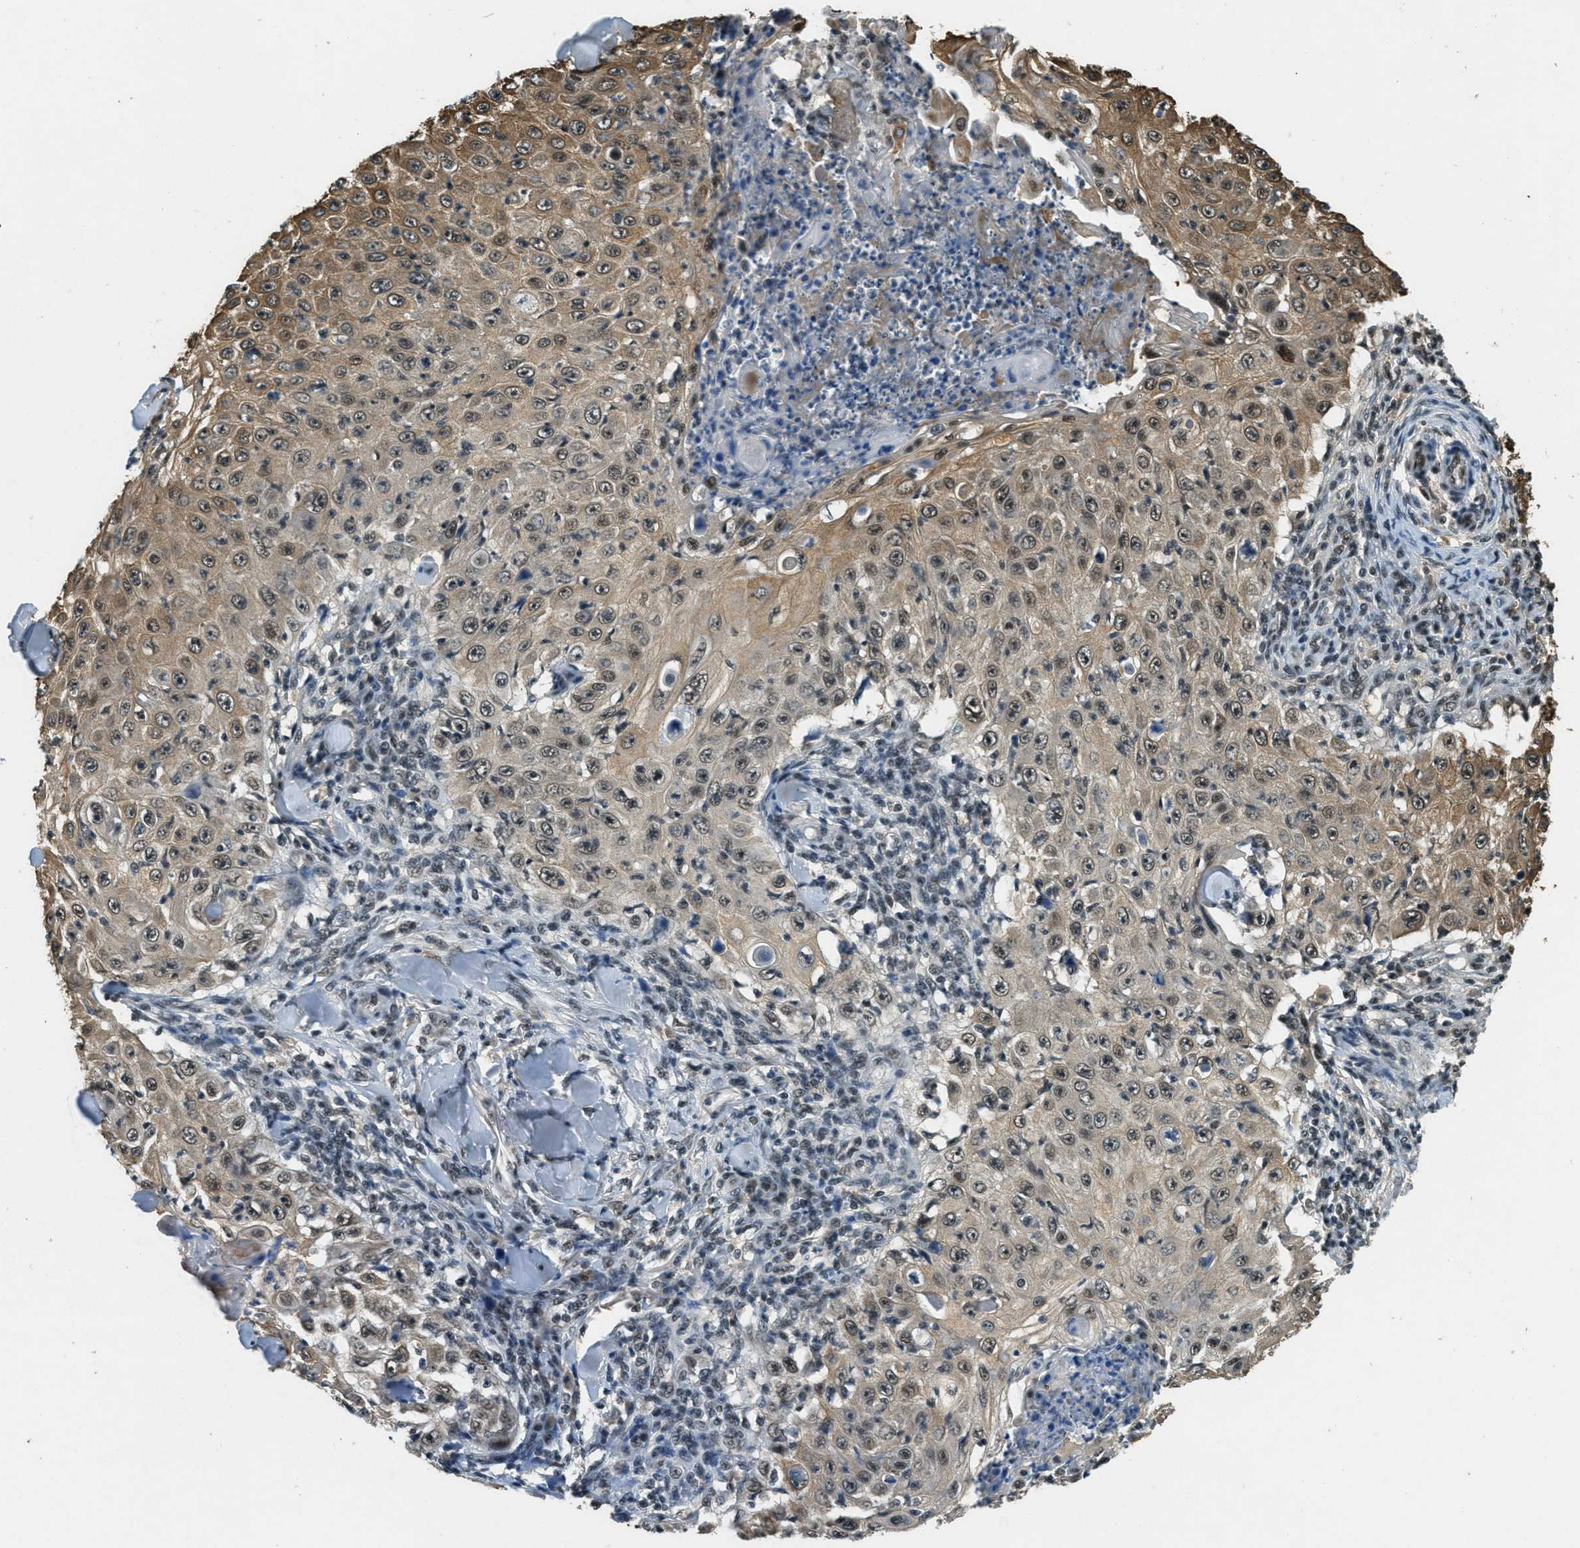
{"staining": {"intensity": "moderate", "quantity": ">75%", "location": "cytoplasmic/membranous,nuclear"}, "tissue": "skin cancer", "cell_type": "Tumor cells", "image_type": "cancer", "snomed": [{"axis": "morphology", "description": "Squamous cell carcinoma, NOS"}, {"axis": "topography", "description": "Skin"}], "caption": "Protein staining by immunohistochemistry (IHC) displays moderate cytoplasmic/membranous and nuclear expression in about >75% of tumor cells in skin cancer (squamous cell carcinoma). The staining was performed using DAB, with brown indicating positive protein expression. Nuclei are stained blue with hematoxylin.", "gene": "ZNF148", "patient": {"sex": "male", "age": 86}}